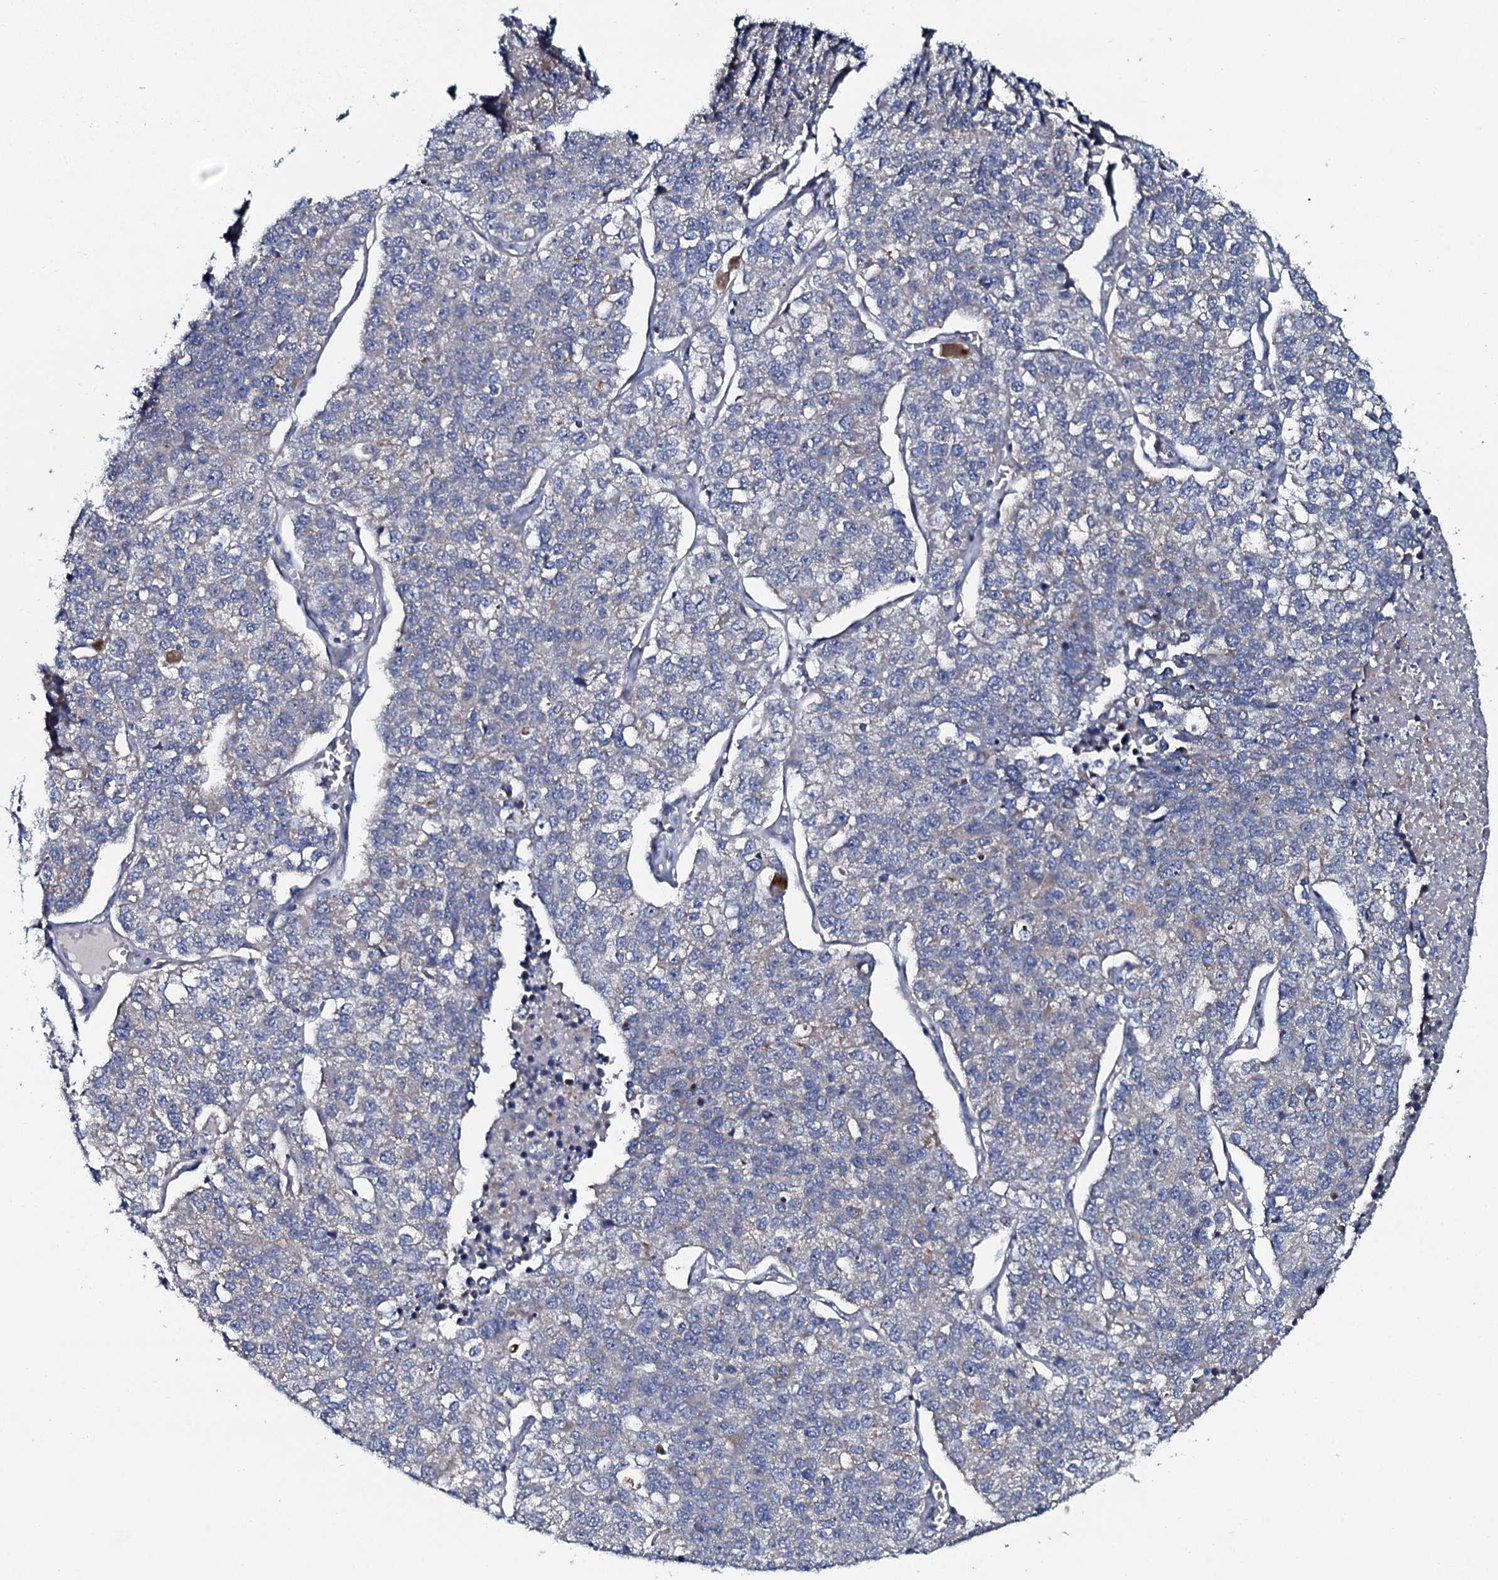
{"staining": {"intensity": "negative", "quantity": "none", "location": "none"}, "tissue": "lung cancer", "cell_type": "Tumor cells", "image_type": "cancer", "snomed": [{"axis": "morphology", "description": "Adenocarcinoma, NOS"}, {"axis": "topography", "description": "Lung"}], "caption": "The histopathology image displays no significant staining in tumor cells of lung cancer.", "gene": "KCTD4", "patient": {"sex": "male", "age": 49}}